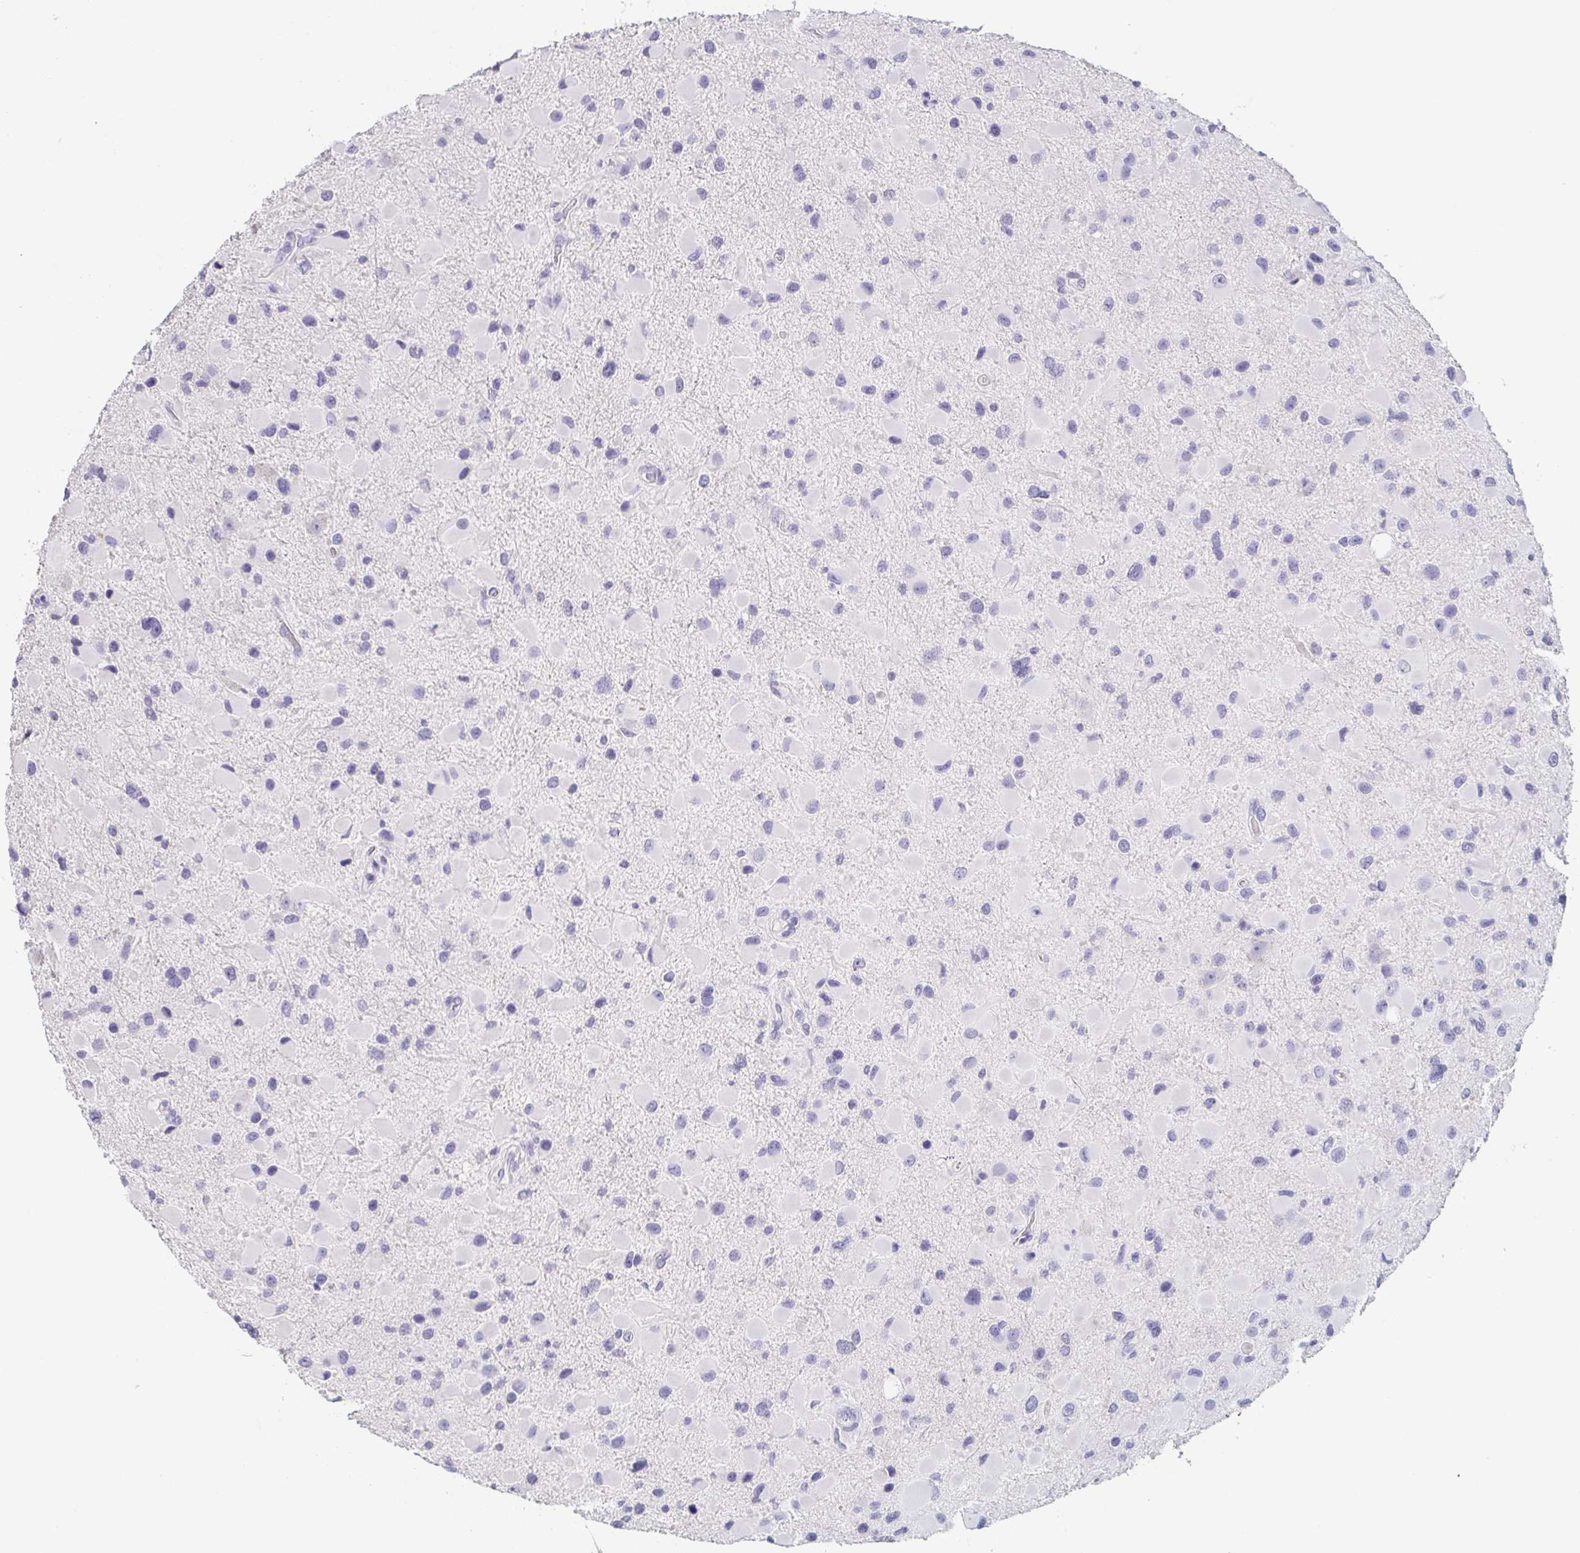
{"staining": {"intensity": "negative", "quantity": "none", "location": "none"}, "tissue": "glioma", "cell_type": "Tumor cells", "image_type": "cancer", "snomed": [{"axis": "morphology", "description": "Glioma, malignant, Low grade"}, {"axis": "topography", "description": "Brain"}], "caption": "Immunohistochemical staining of malignant glioma (low-grade) displays no significant positivity in tumor cells.", "gene": "ITLN1", "patient": {"sex": "female", "age": 32}}